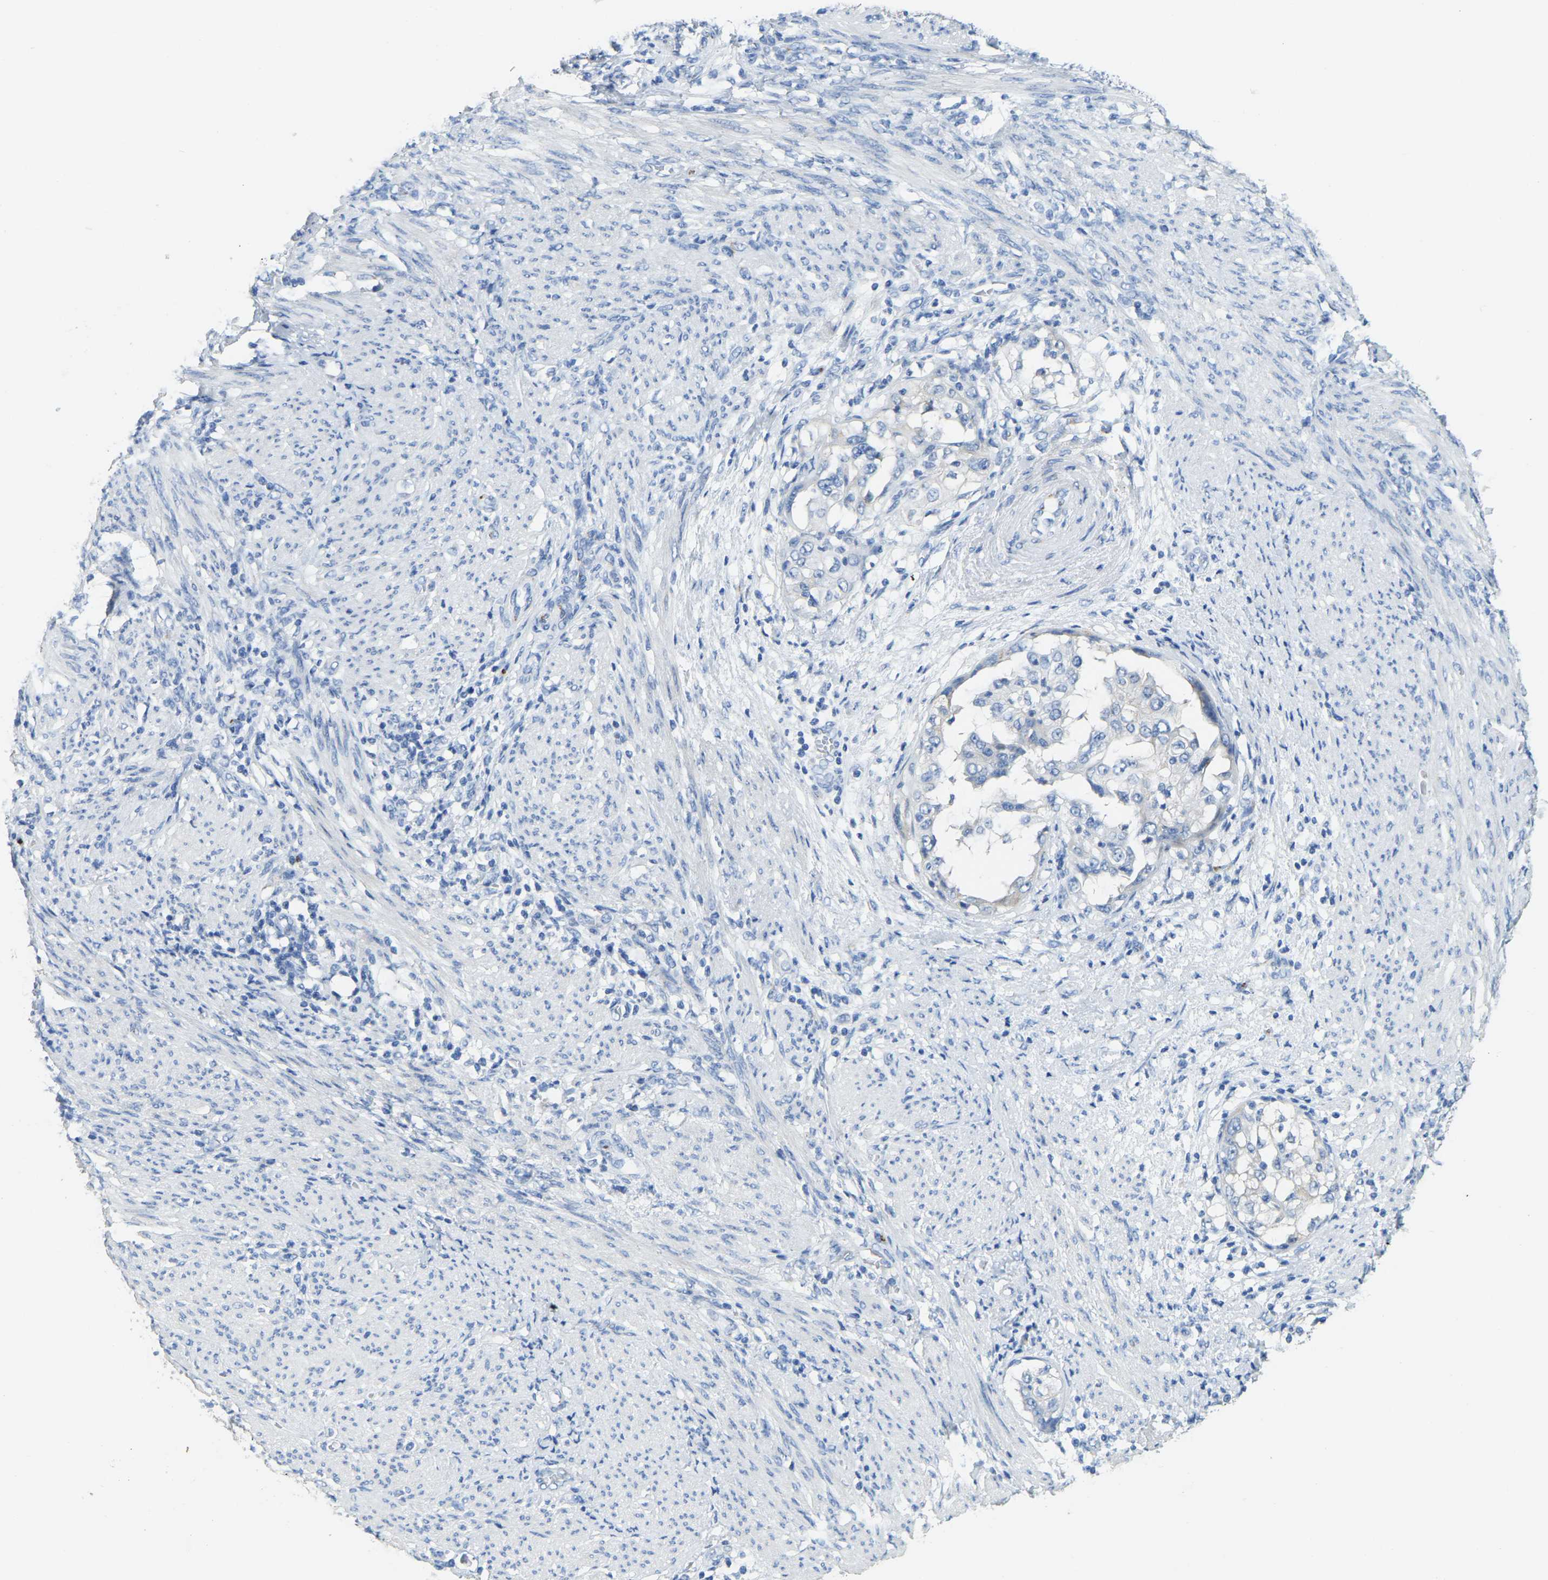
{"staining": {"intensity": "negative", "quantity": "none", "location": "none"}, "tissue": "endometrial cancer", "cell_type": "Tumor cells", "image_type": "cancer", "snomed": [{"axis": "morphology", "description": "Adenocarcinoma, NOS"}, {"axis": "topography", "description": "Endometrium"}], "caption": "High magnification brightfield microscopy of endometrial cancer stained with DAB (brown) and counterstained with hematoxylin (blue): tumor cells show no significant staining.", "gene": "FAM174A", "patient": {"sex": "female", "age": 85}}